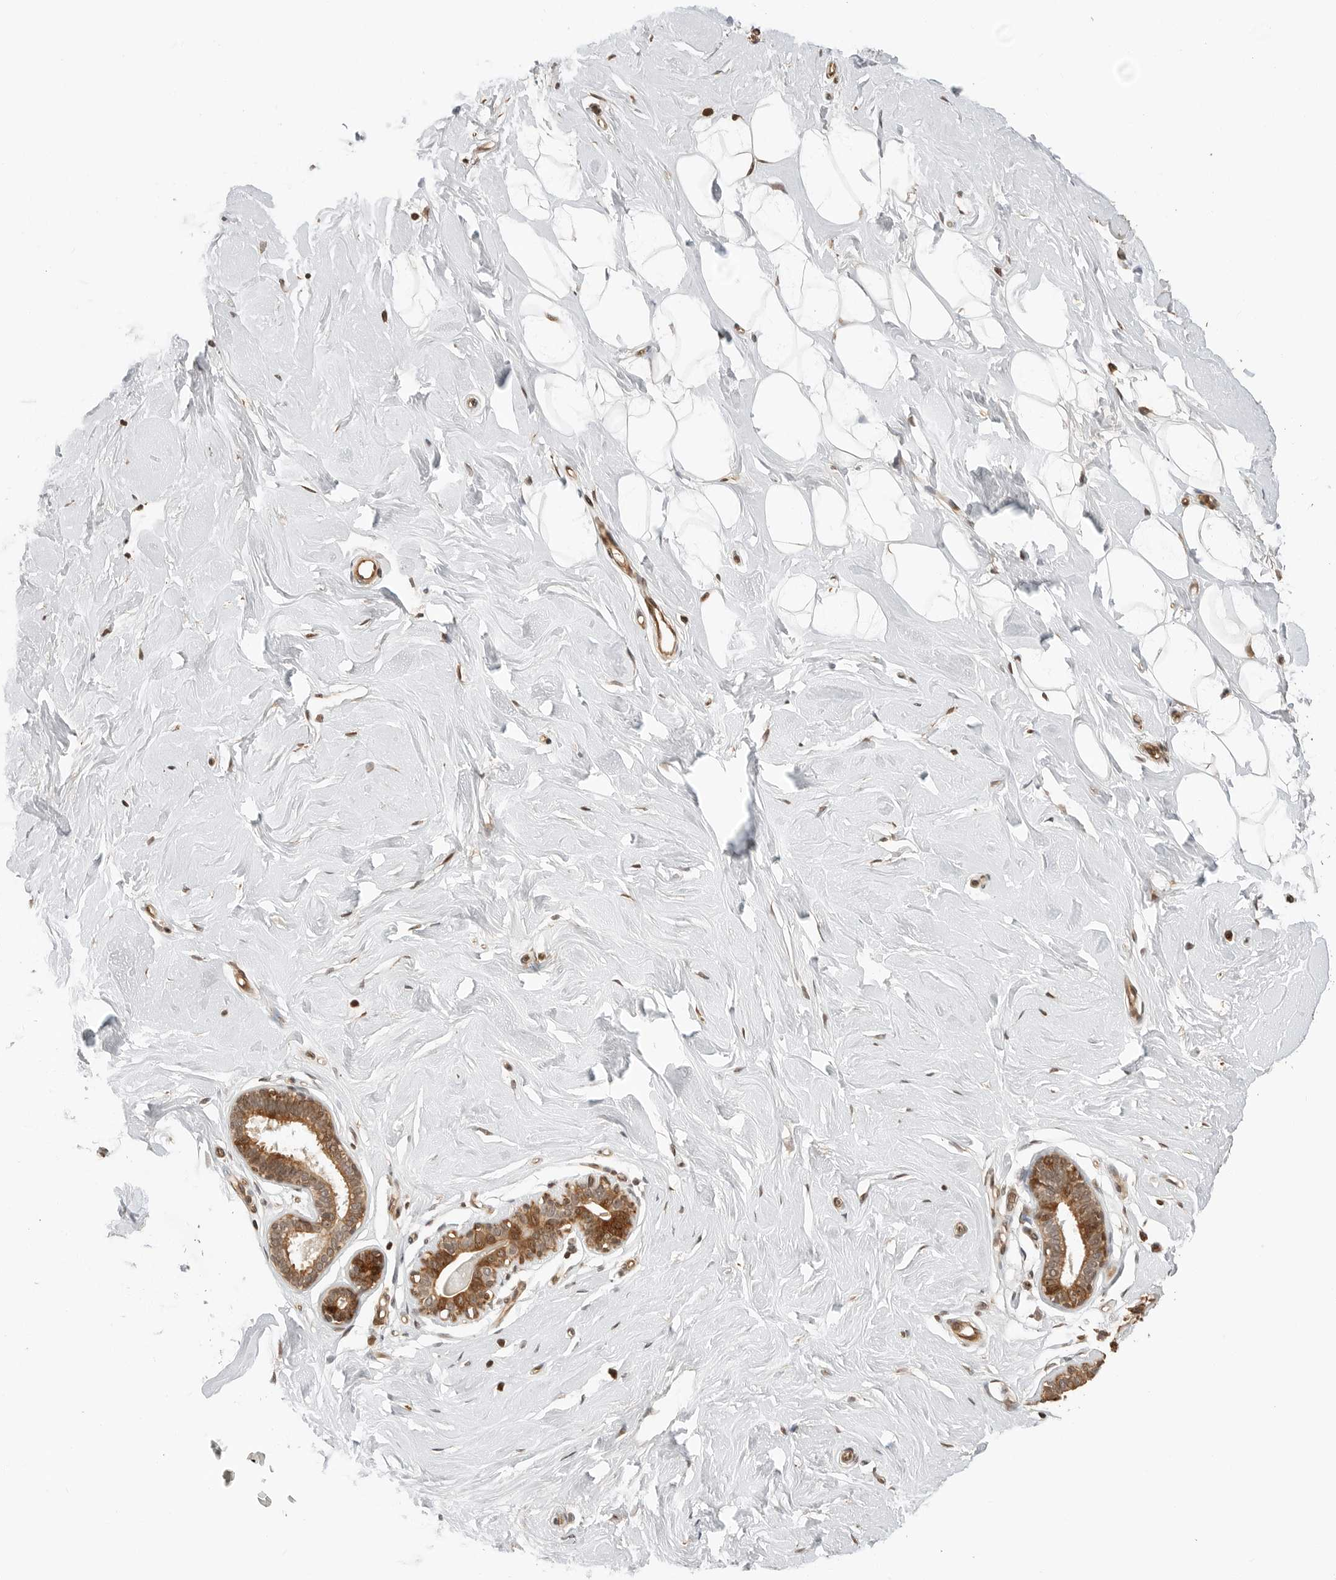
{"staining": {"intensity": "negative", "quantity": "none", "location": "none"}, "tissue": "breast", "cell_type": "Adipocytes", "image_type": "normal", "snomed": [{"axis": "morphology", "description": "Normal tissue, NOS"}, {"axis": "topography", "description": "Breast"}], "caption": "This is a histopathology image of immunohistochemistry staining of benign breast, which shows no positivity in adipocytes. (DAB (3,3'-diaminobenzidine) immunohistochemistry, high magnification).", "gene": "GEM", "patient": {"sex": "female", "age": 23}}